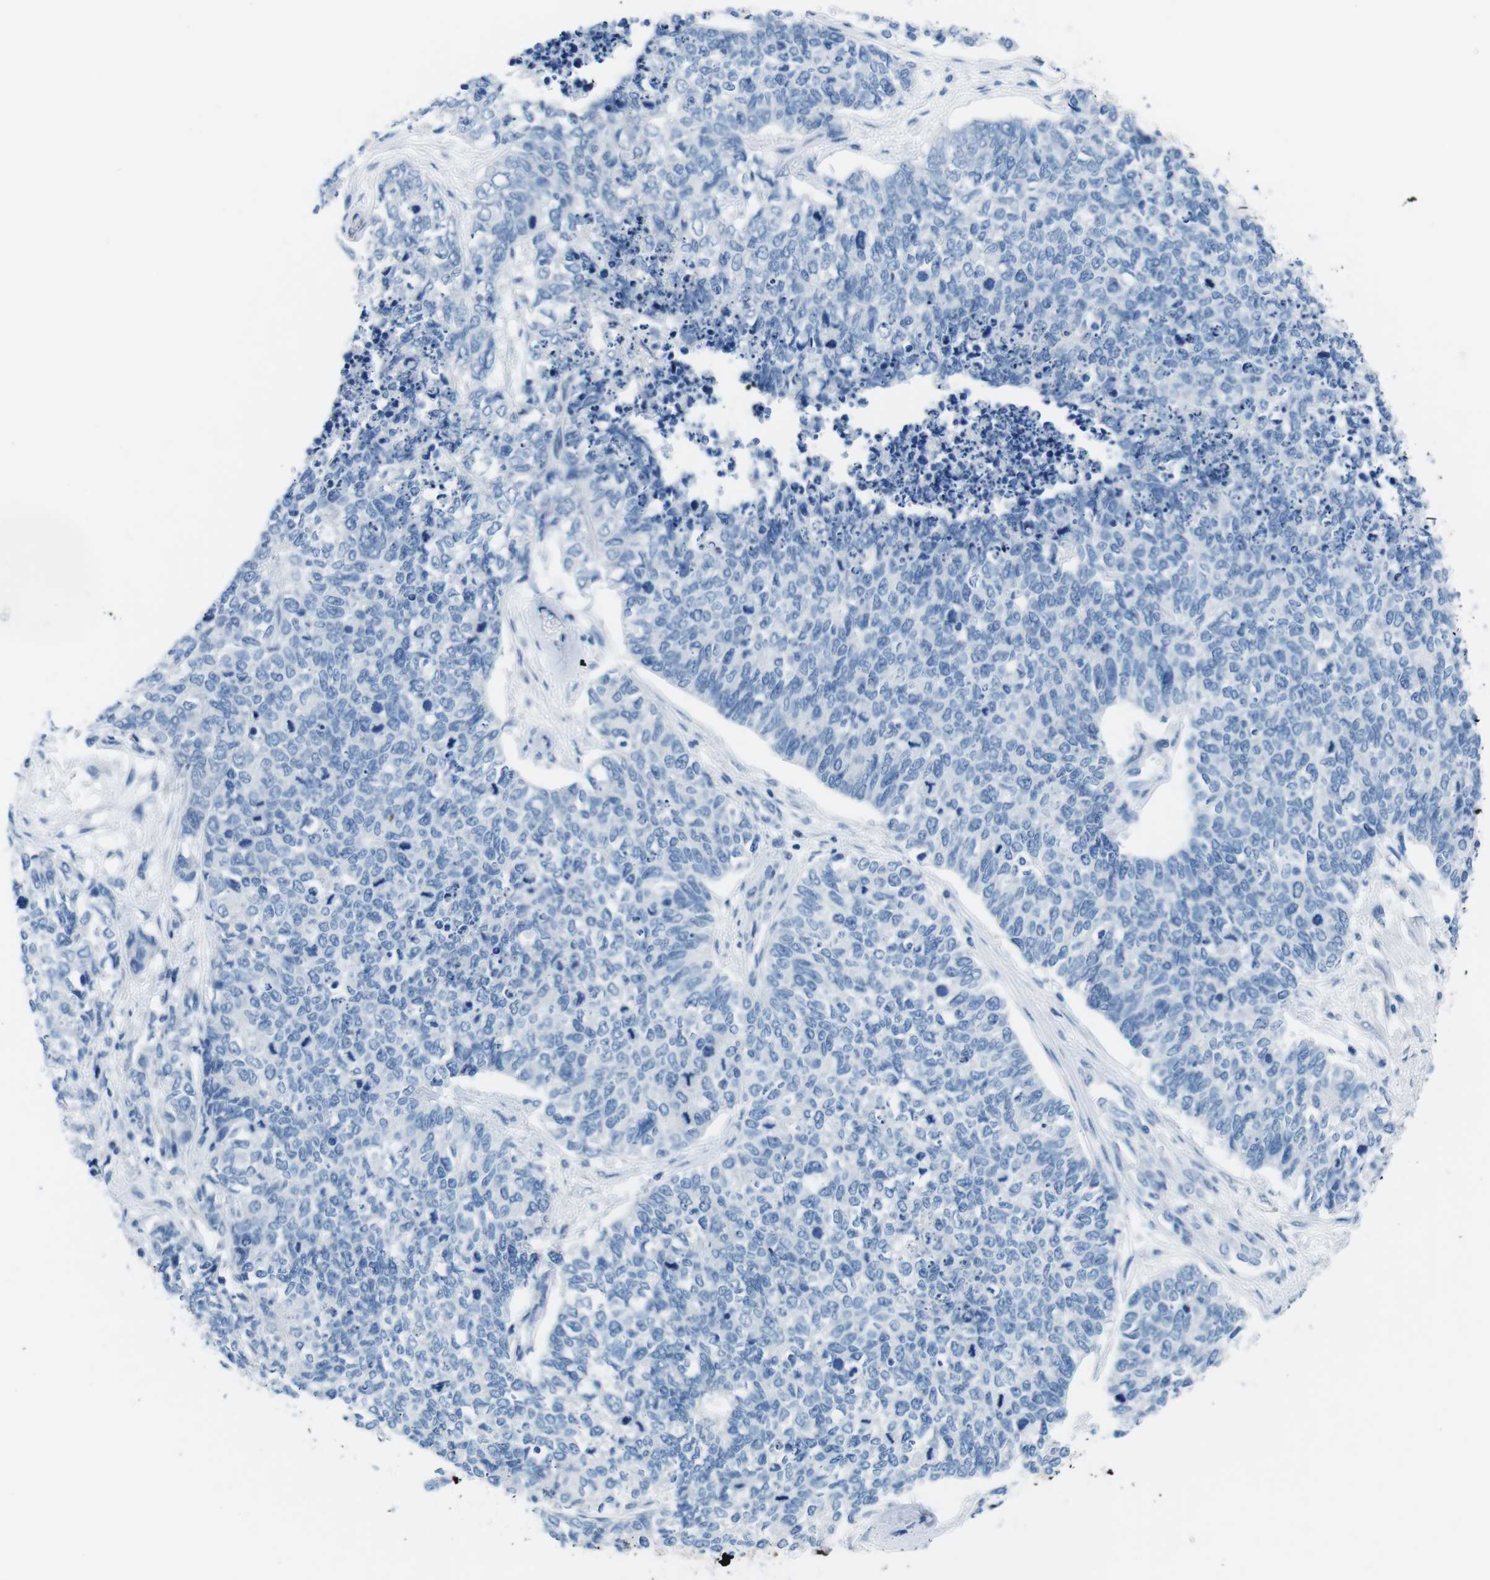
{"staining": {"intensity": "negative", "quantity": "none", "location": "none"}, "tissue": "cervical cancer", "cell_type": "Tumor cells", "image_type": "cancer", "snomed": [{"axis": "morphology", "description": "Squamous cell carcinoma, NOS"}, {"axis": "topography", "description": "Cervix"}], "caption": "The IHC photomicrograph has no significant staining in tumor cells of cervical cancer tissue.", "gene": "MUC2", "patient": {"sex": "female", "age": 63}}